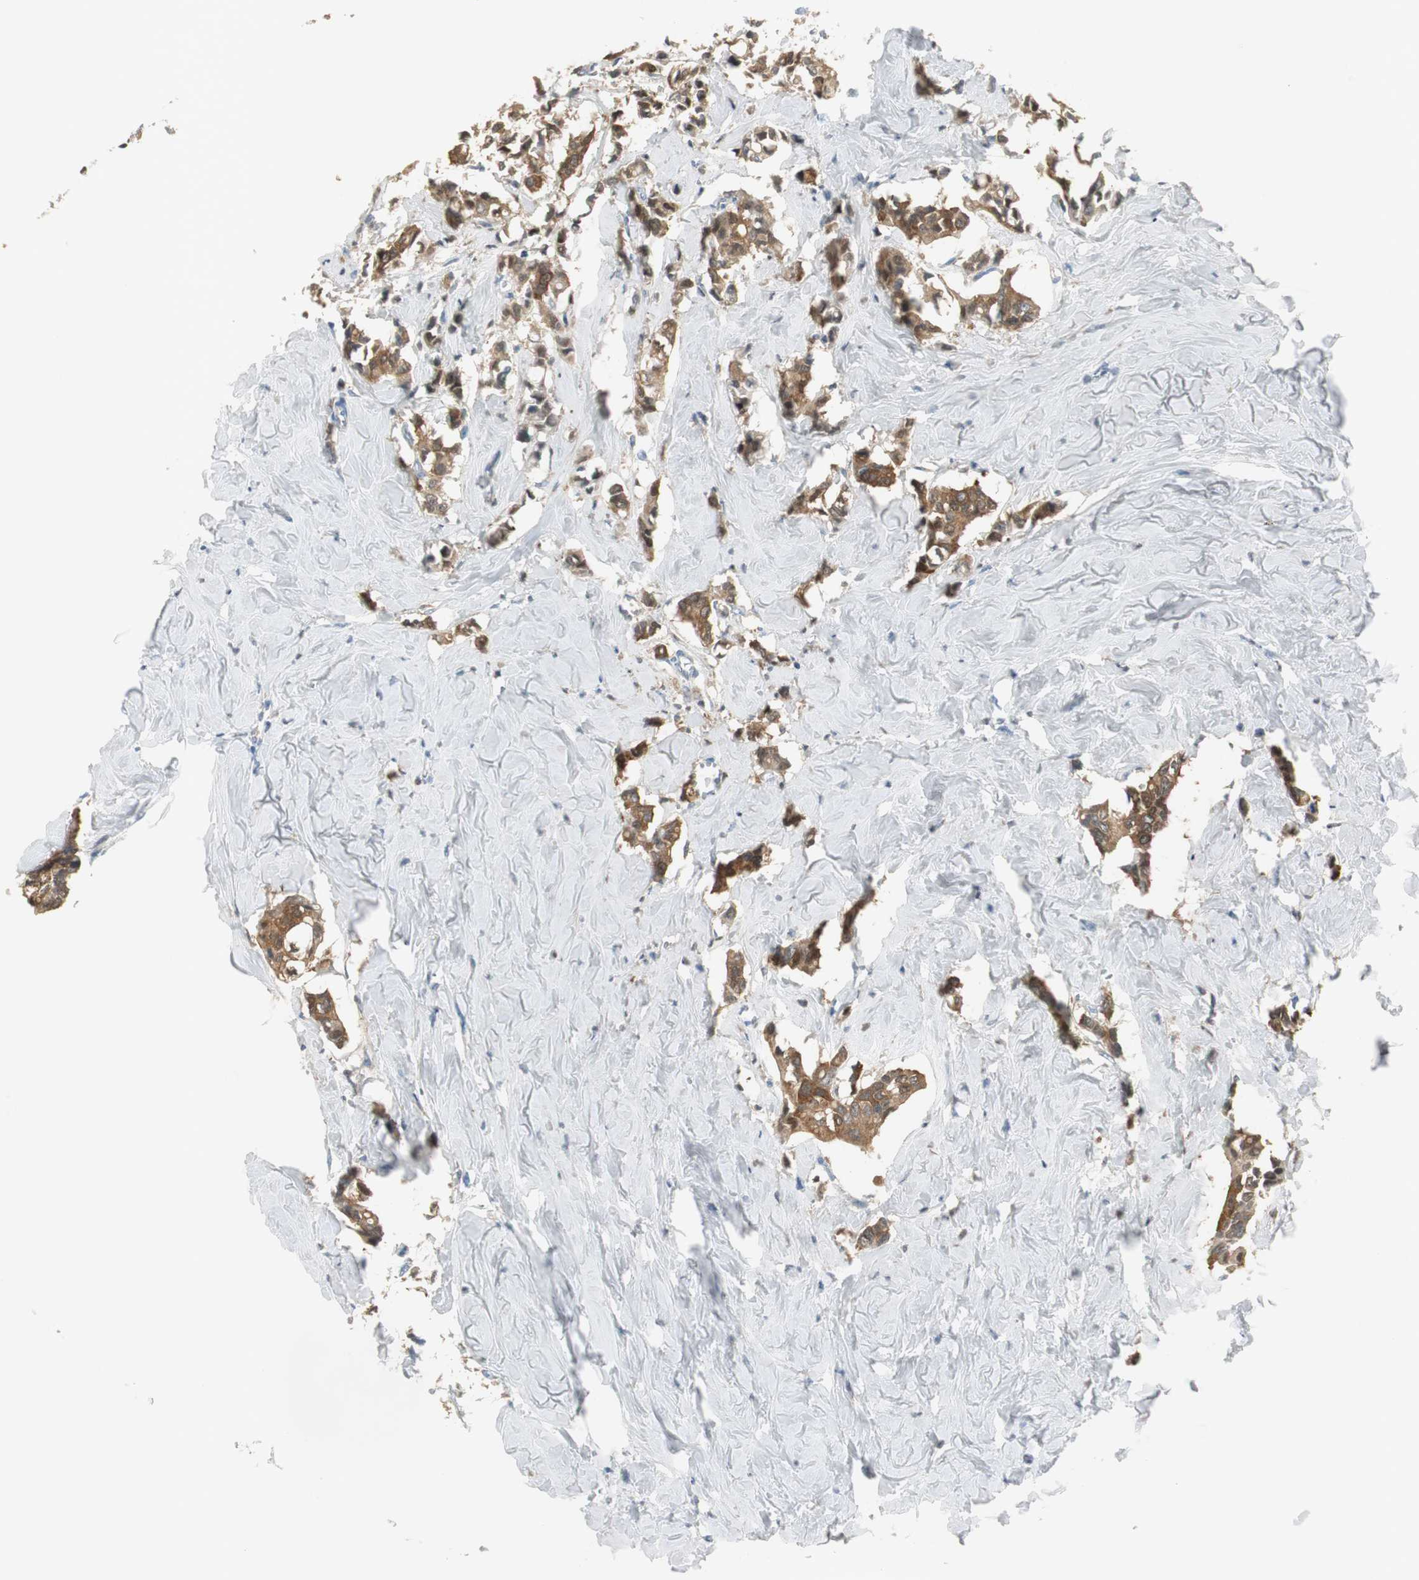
{"staining": {"intensity": "strong", "quantity": ">75%", "location": "cytoplasmic/membranous"}, "tissue": "breast cancer", "cell_type": "Tumor cells", "image_type": "cancer", "snomed": [{"axis": "morphology", "description": "Duct carcinoma"}, {"axis": "topography", "description": "Breast"}], "caption": "A histopathology image showing strong cytoplasmic/membranous positivity in approximately >75% of tumor cells in breast infiltrating ductal carcinoma, as visualized by brown immunohistochemical staining.", "gene": "FBP1", "patient": {"sex": "female", "age": 84}}